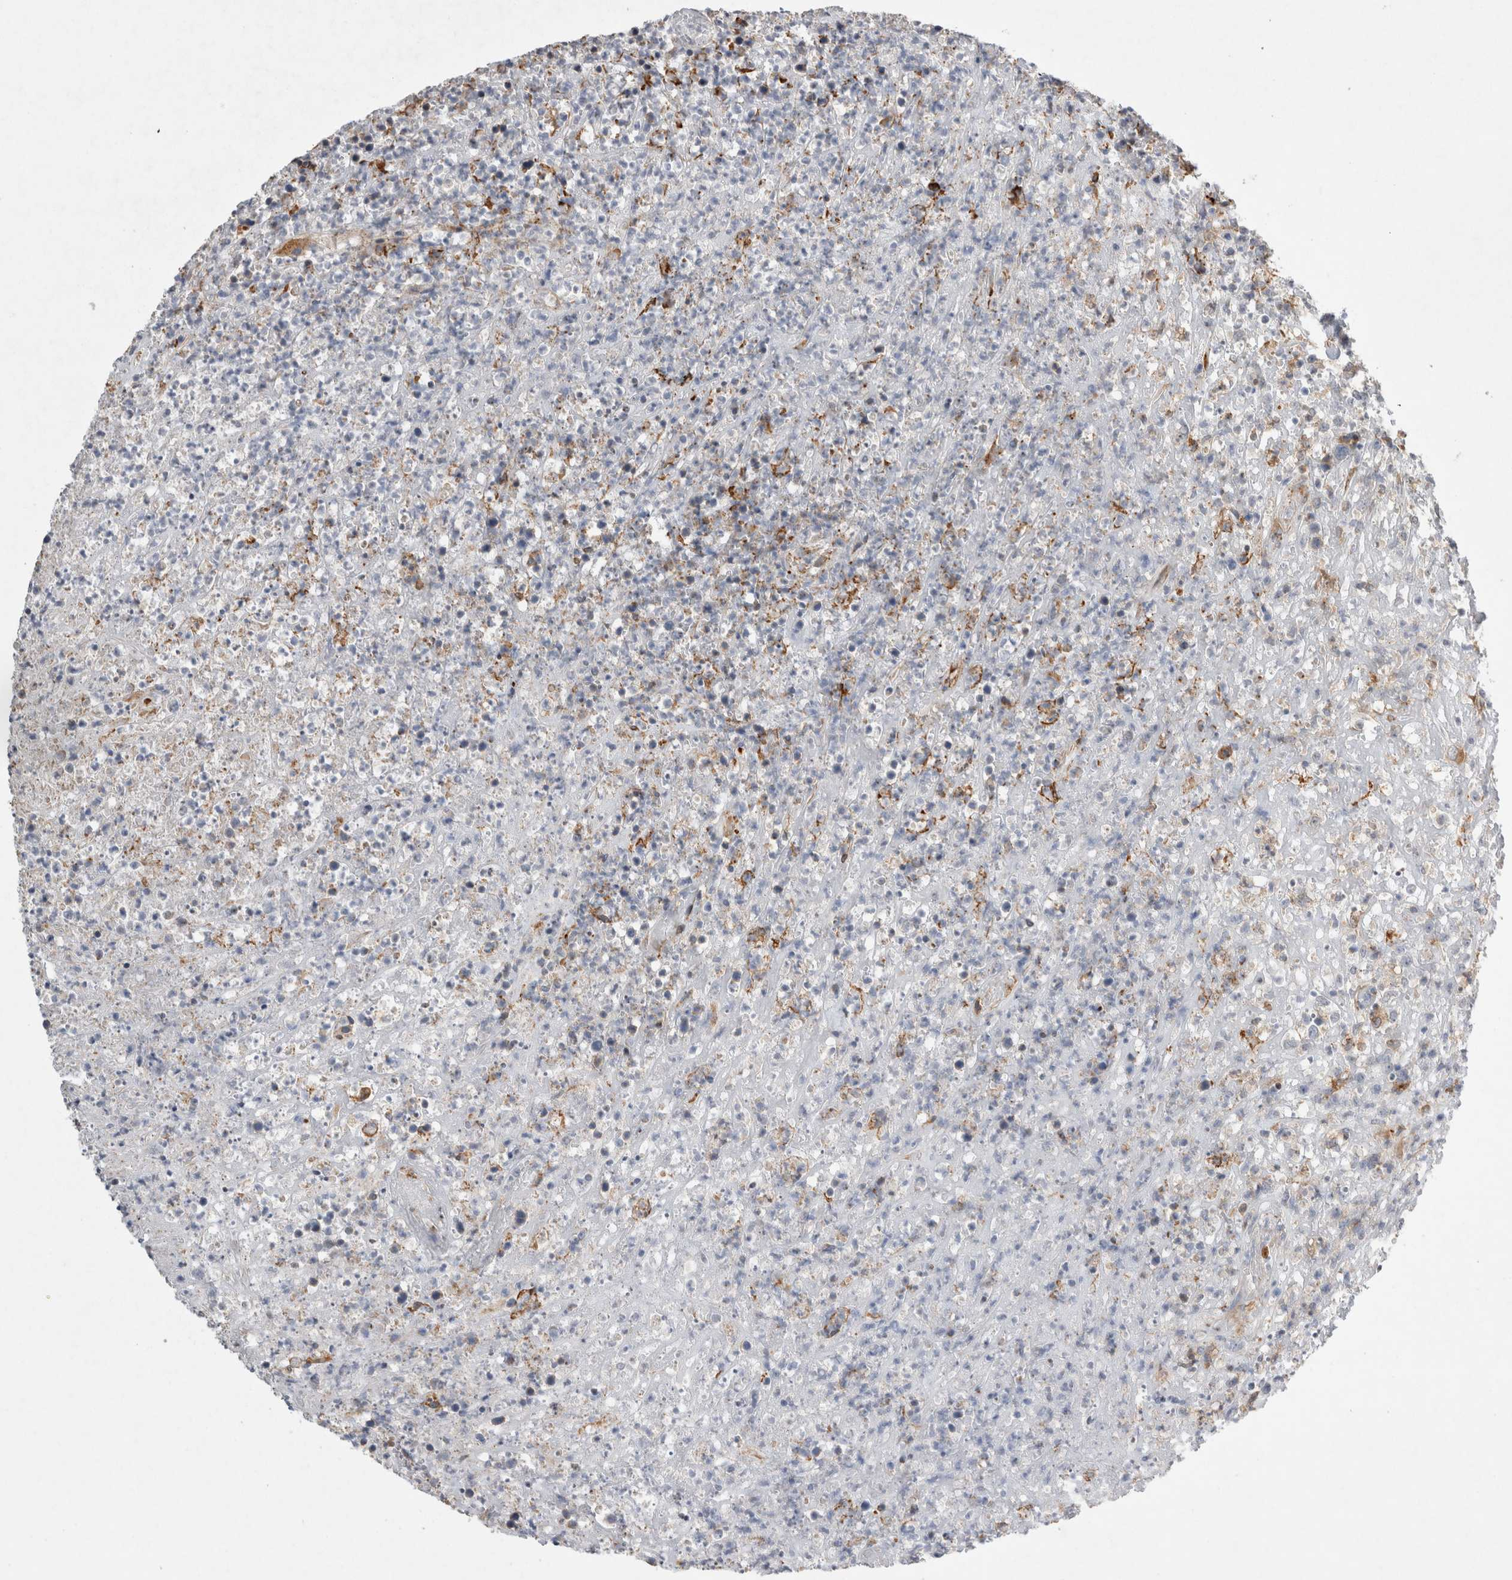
{"staining": {"intensity": "negative", "quantity": "none", "location": "none"}, "tissue": "lymphoma", "cell_type": "Tumor cells", "image_type": "cancer", "snomed": [{"axis": "morphology", "description": "Malignant lymphoma, non-Hodgkin's type, High grade"}, {"axis": "topography", "description": "Colon"}], "caption": "Tumor cells are negative for brown protein staining in lymphoma.", "gene": "TRMT9B", "patient": {"sex": "female", "age": 53}}